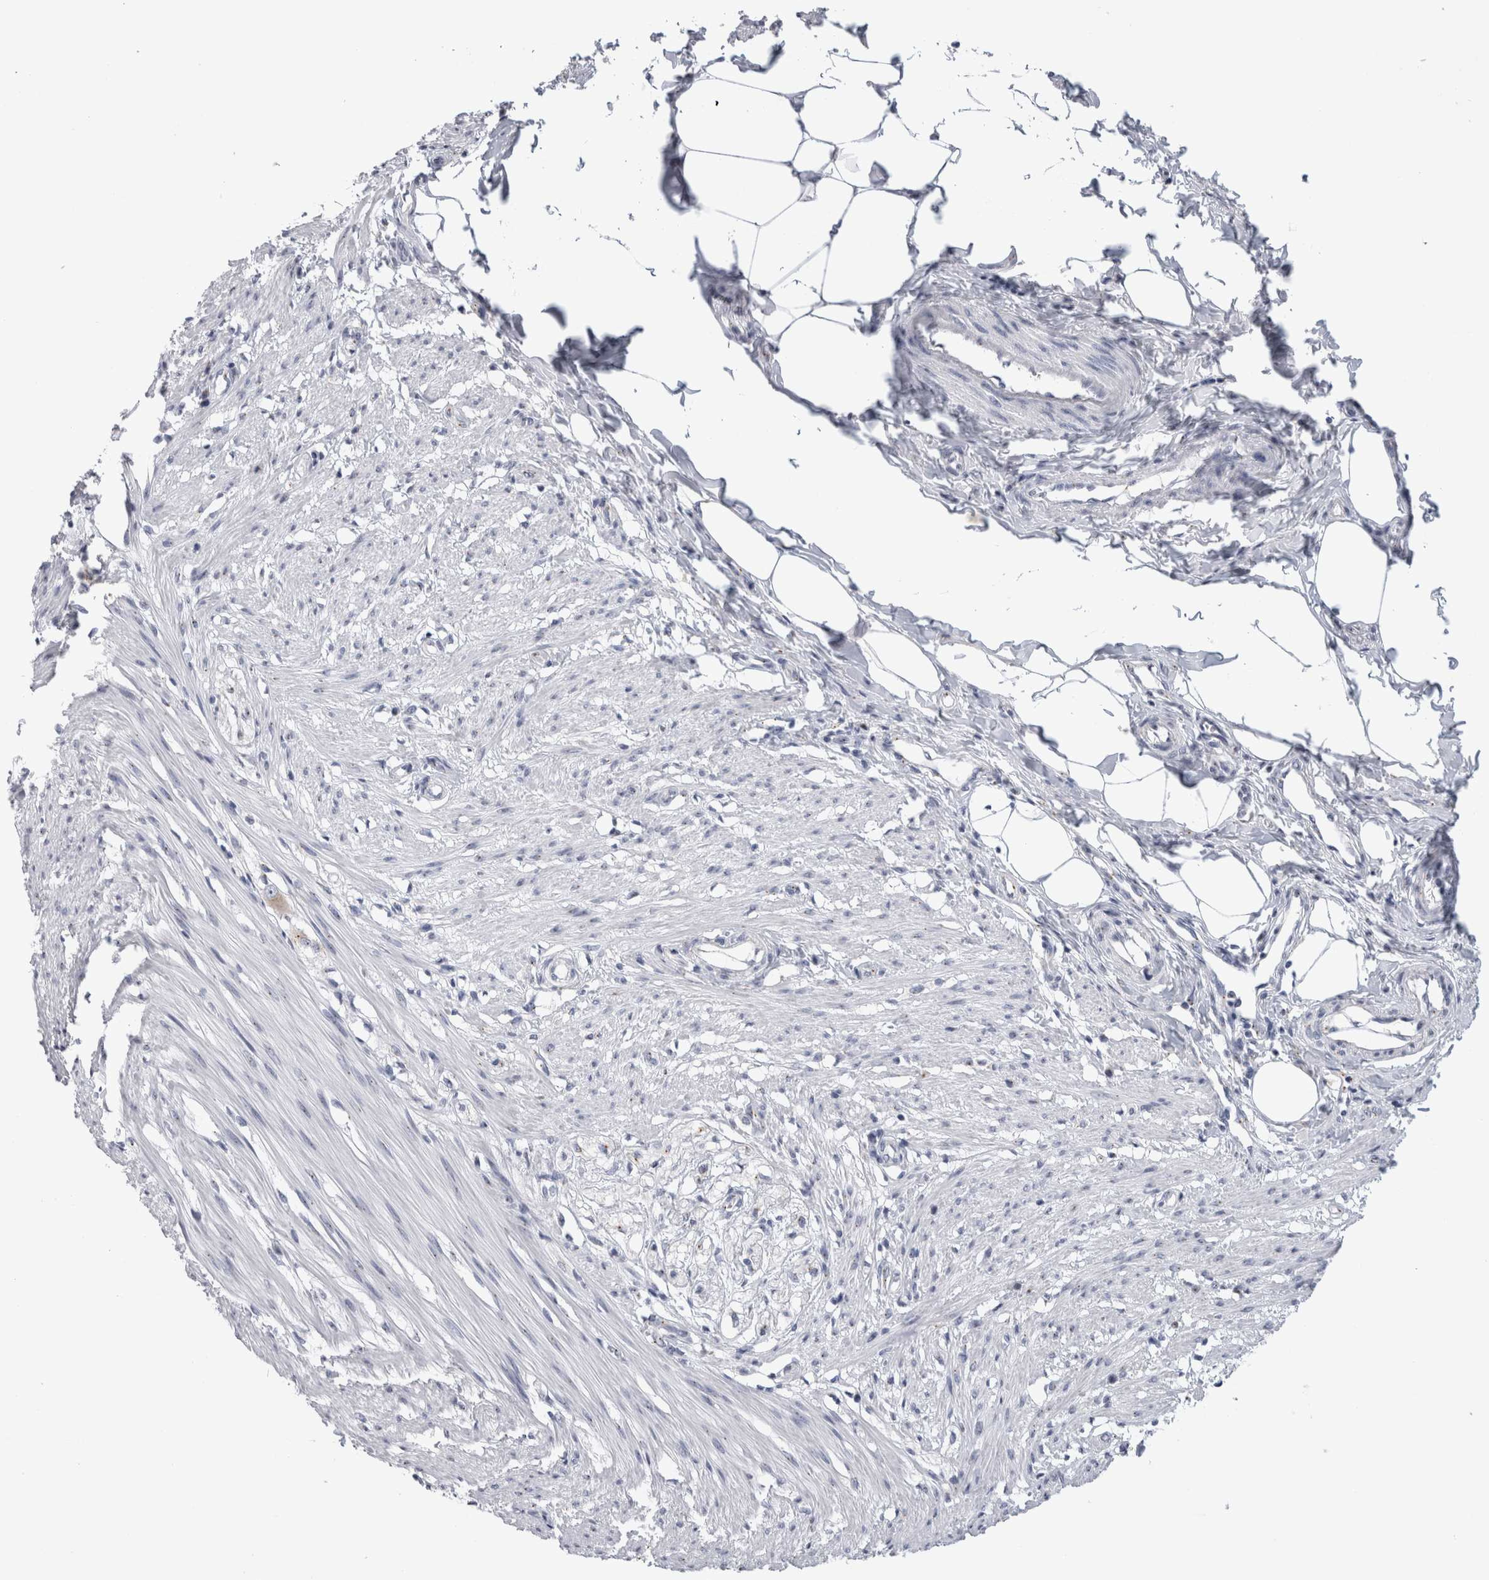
{"staining": {"intensity": "negative", "quantity": "none", "location": "none"}, "tissue": "smooth muscle", "cell_type": "Smooth muscle cells", "image_type": "normal", "snomed": [{"axis": "morphology", "description": "Normal tissue, NOS"}, {"axis": "morphology", "description": "Adenocarcinoma, NOS"}, {"axis": "topography", "description": "Smooth muscle"}, {"axis": "topography", "description": "Colon"}], "caption": "A photomicrograph of human smooth muscle is negative for staining in smooth muscle cells. (Brightfield microscopy of DAB (3,3'-diaminobenzidine) IHC at high magnification).", "gene": "AKAP9", "patient": {"sex": "male", "age": 14}}